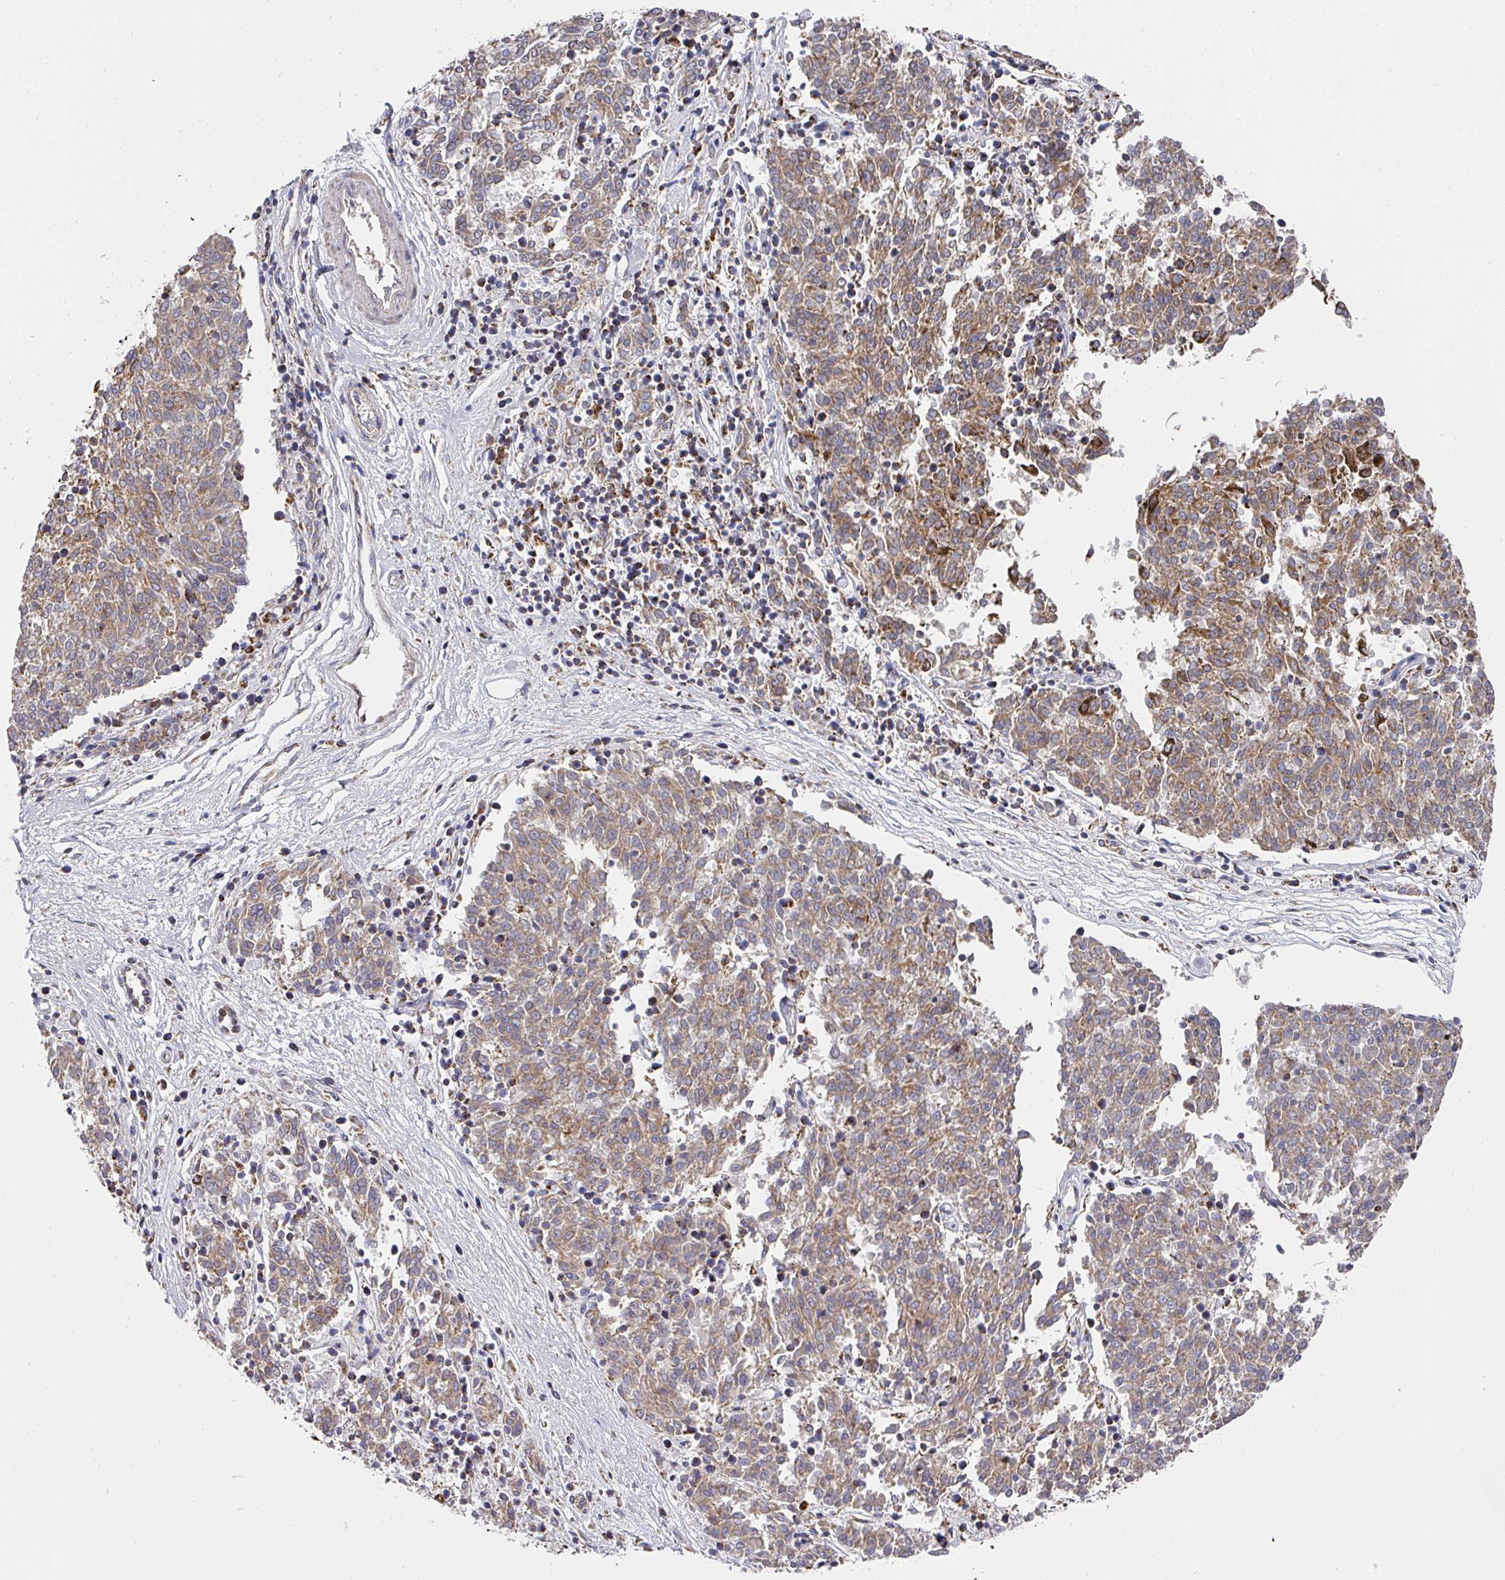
{"staining": {"intensity": "strong", "quantity": "25%-75%", "location": "cytoplasmic/membranous"}, "tissue": "melanoma", "cell_type": "Tumor cells", "image_type": "cancer", "snomed": [{"axis": "morphology", "description": "Malignant melanoma, NOS"}, {"axis": "topography", "description": "Skin"}], "caption": "Melanoma stained for a protein (brown) exhibits strong cytoplasmic/membranous positive positivity in about 25%-75% of tumor cells.", "gene": "UQCRFS1", "patient": {"sex": "female", "age": 72}}